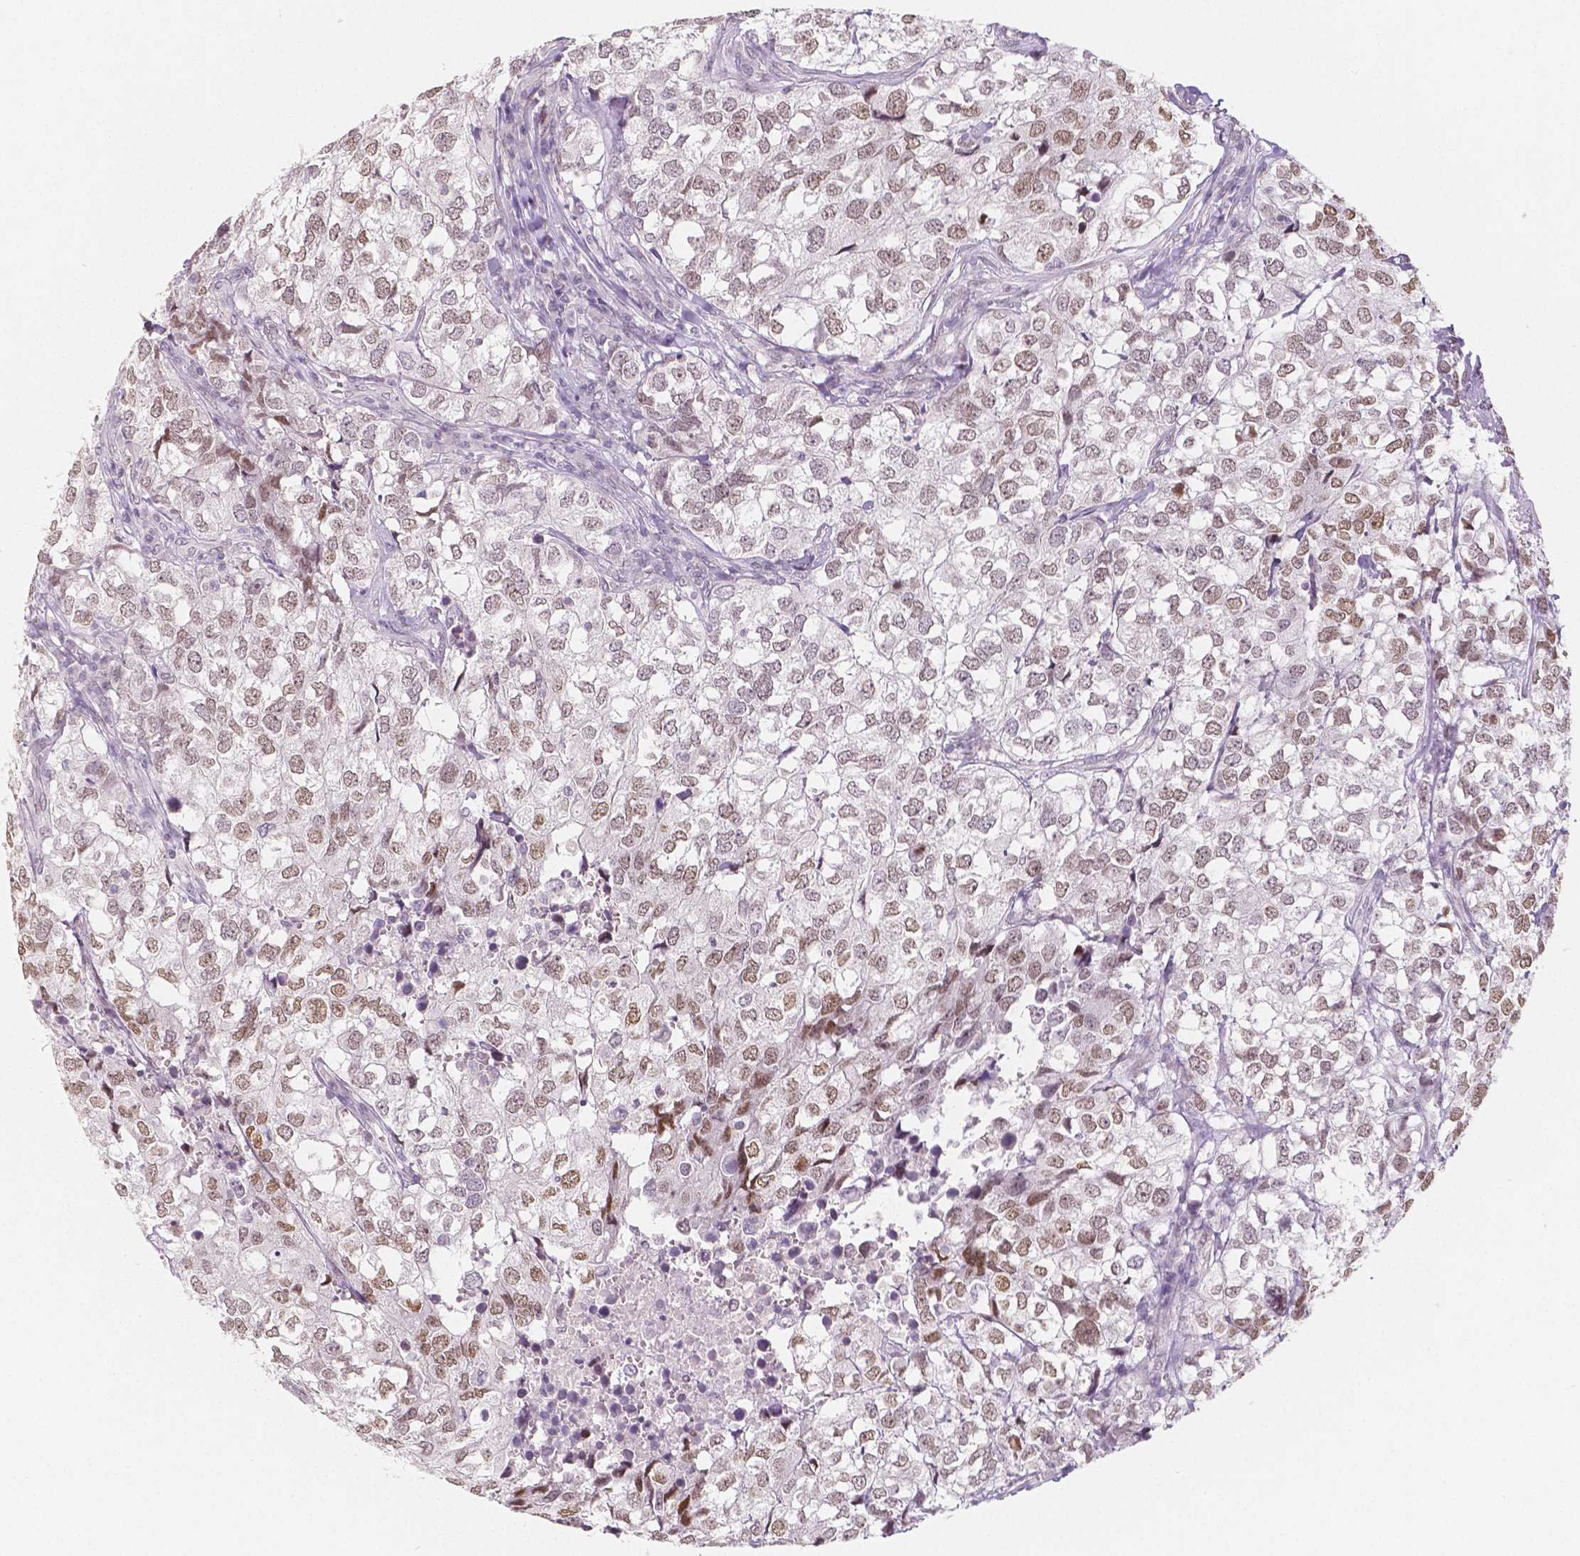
{"staining": {"intensity": "weak", "quantity": ">75%", "location": "nuclear"}, "tissue": "breast cancer", "cell_type": "Tumor cells", "image_type": "cancer", "snomed": [{"axis": "morphology", "description": "Duct carcinoma"}, {"axis": "topography", "description": "Breast"}], "caption": "Protein expression by IHC displays weak nuclear expression in approximately >75% of tumor cells in breast infiltrating ductal carcinoma.", "gene": "KDM5B", "patient": {"sex": "female", "age": 30}}